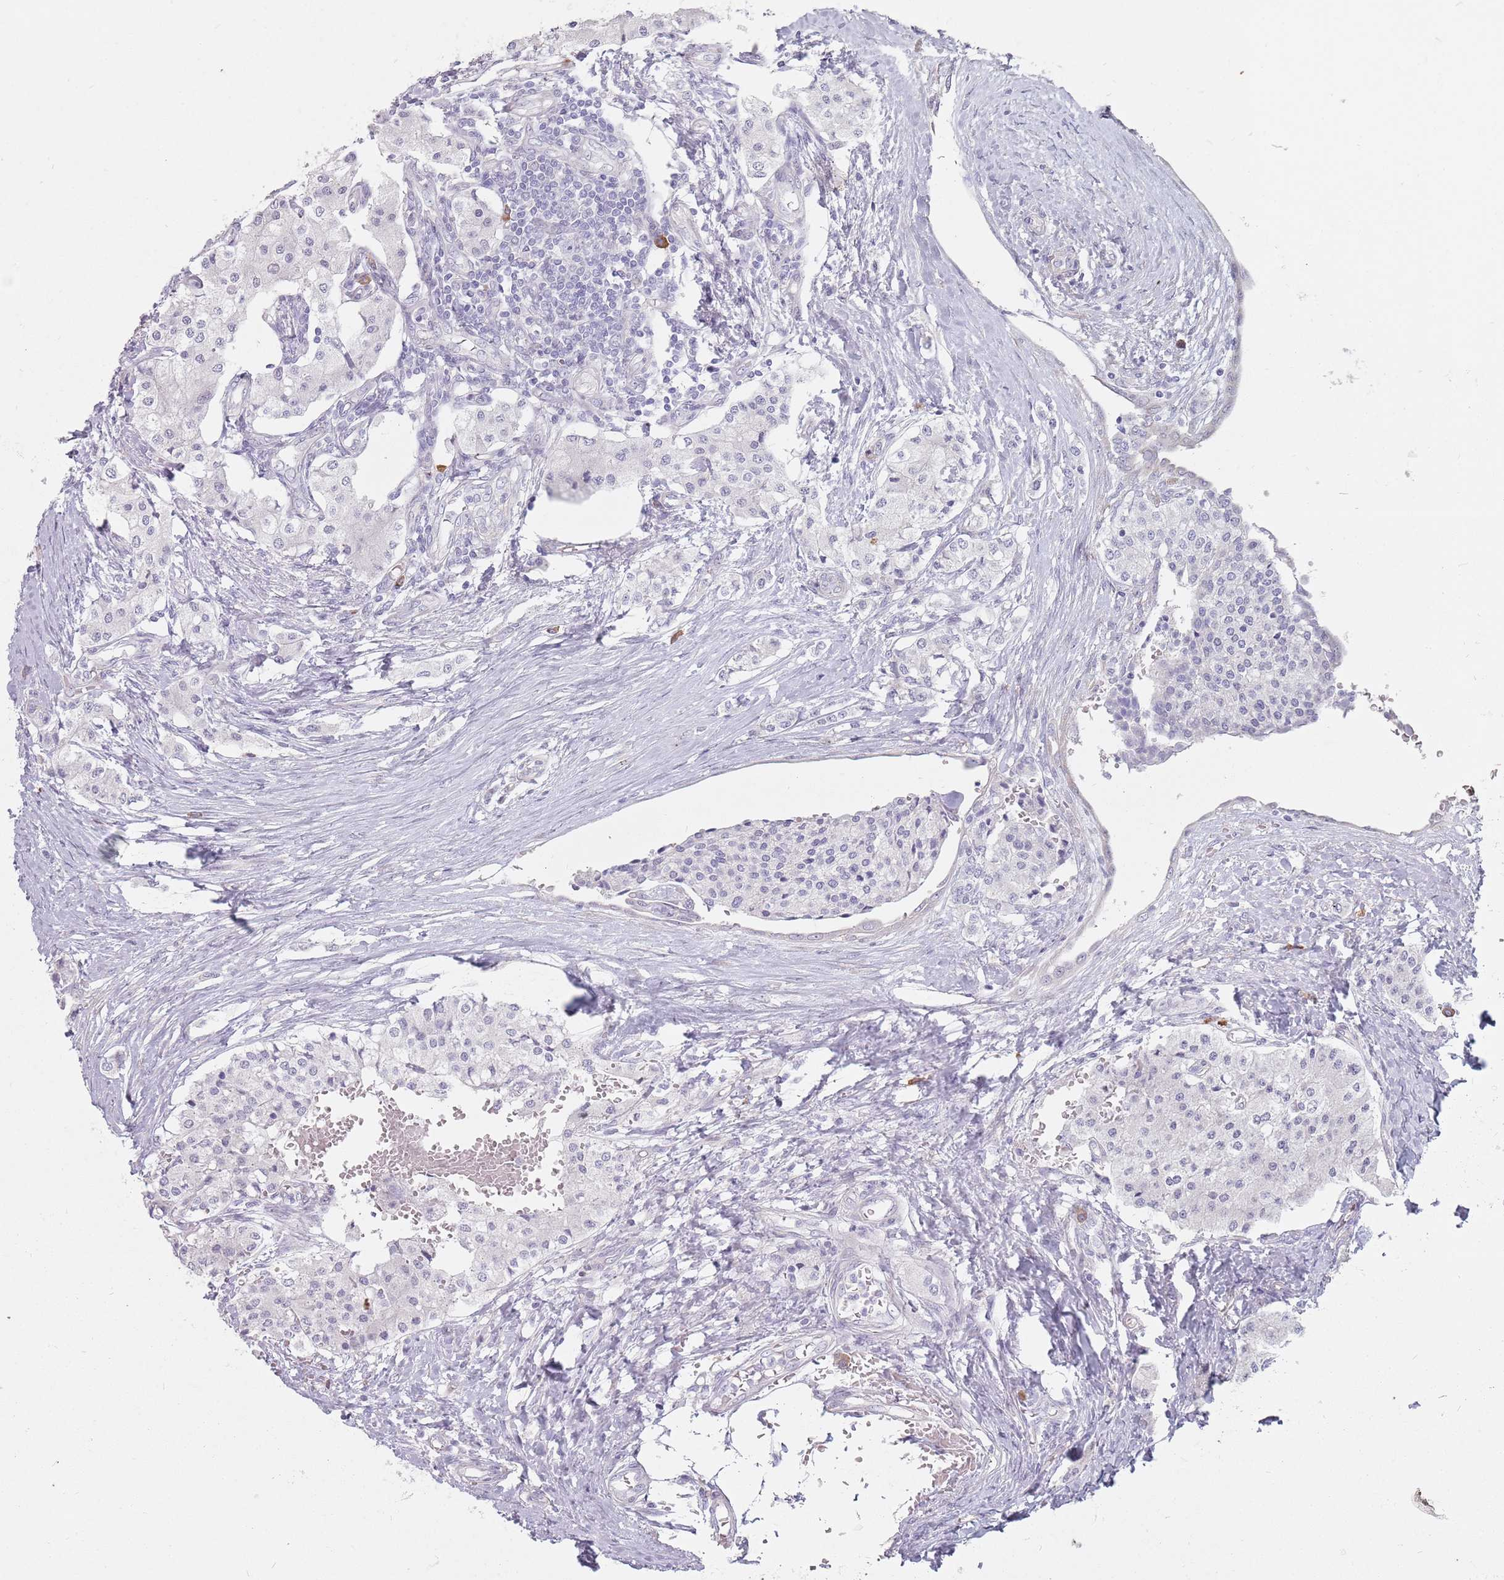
{"staining": {"intensity": "negative", "quantity": "none", "location": "none"}, "tissue": "carcinoid", "cell_type": "Tumor cells", "image_type": "cancer", "snomed": [{"axis": "morphology", "description": "Carcinoid, malignant, NOS"}, {"axis": "topography", "description": "Colon"}], "caption": "There is no significant positivity in tumor cells of carcinoid.", "gene": "DXO", "patient": {"sex": "female", "age": 52}}